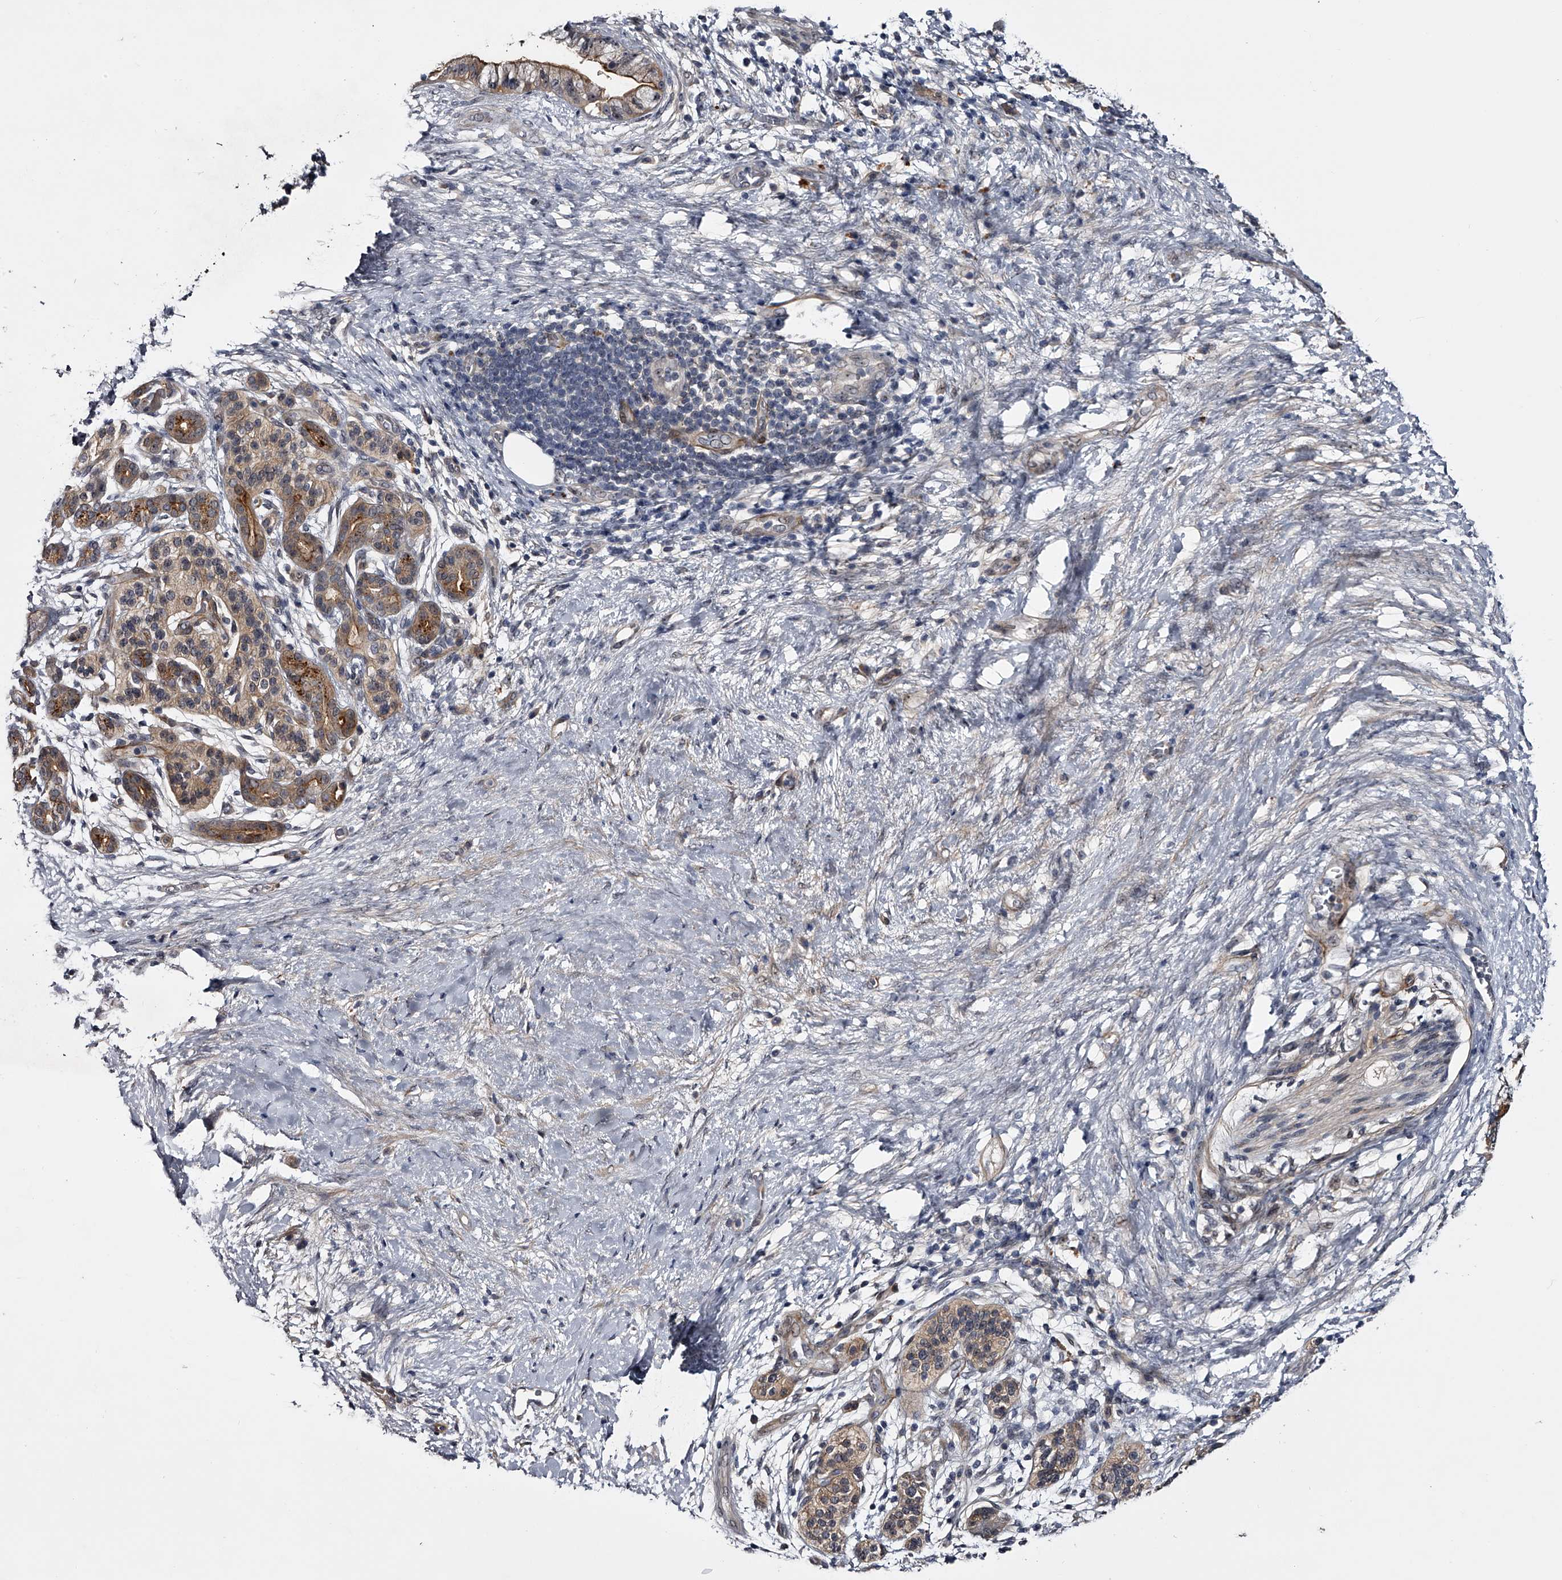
{"staining": {"intensity": "moderate", "quantity": "25%-75%", "location": "cytoplasmic/membranous,nuclear"}, "tissue": "pancreatic cancer", "cell_type": "Tumor cells", "image_type": "cancer", "snomed": [{"axis": "morphology", "description": "Adenocarcinoma, NOS"}, {"axis": "topography", "description": "Pancreas"}], "caption": "Protein expression by IHC reveals moderate cytoplasmic/membranous and nuclear expression in about 25%-75% of tumor cells in pancreatic cancer (adenocarcinoma).", "gene": "MDN1", "patient": {"sex": "male", "age": 59}}